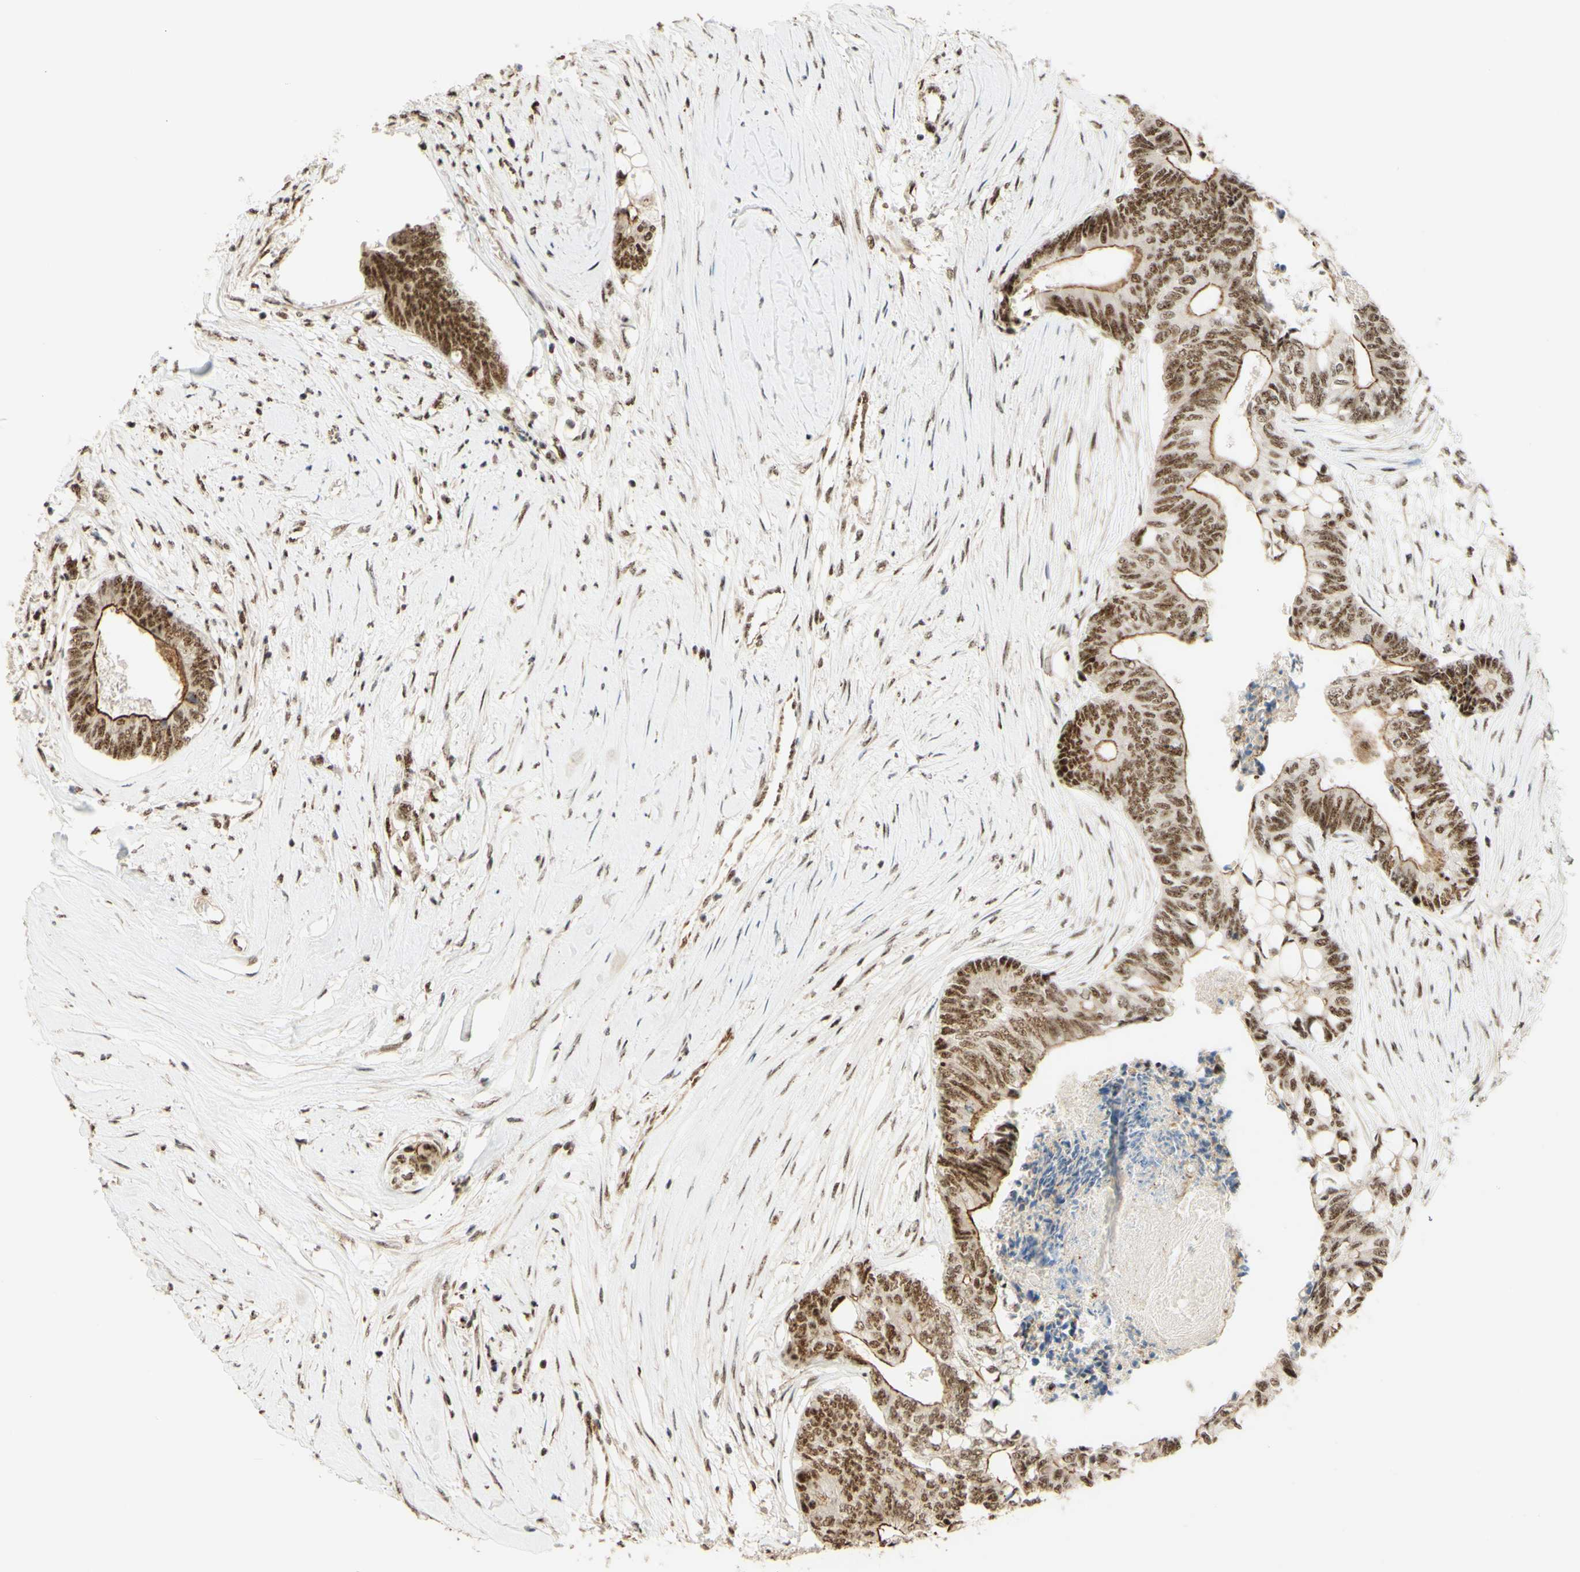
{"staining": {"intensity": "moderate", "quantity": ">75%", "location": "cytoplasmic/membranous,nuclear"}, "tissue": "colorectal cancer", "cell_type": "Tumor cells", "image_type": "cancer", "snomed": [{"axis": "morphology", "description": "Adenocarcinoma, NOS"}, {"axis": "topography", "description": "Rectum"}], "caption": "Protein staining by immunohistochemistry demonstrates moderate cytoplasmic/membranous and nuclear positivity in about >75% of tumor cells in colorectal adenocarcinoma.", "gene": "SAP18", "patient": {"sex": "male", "age": 63}}